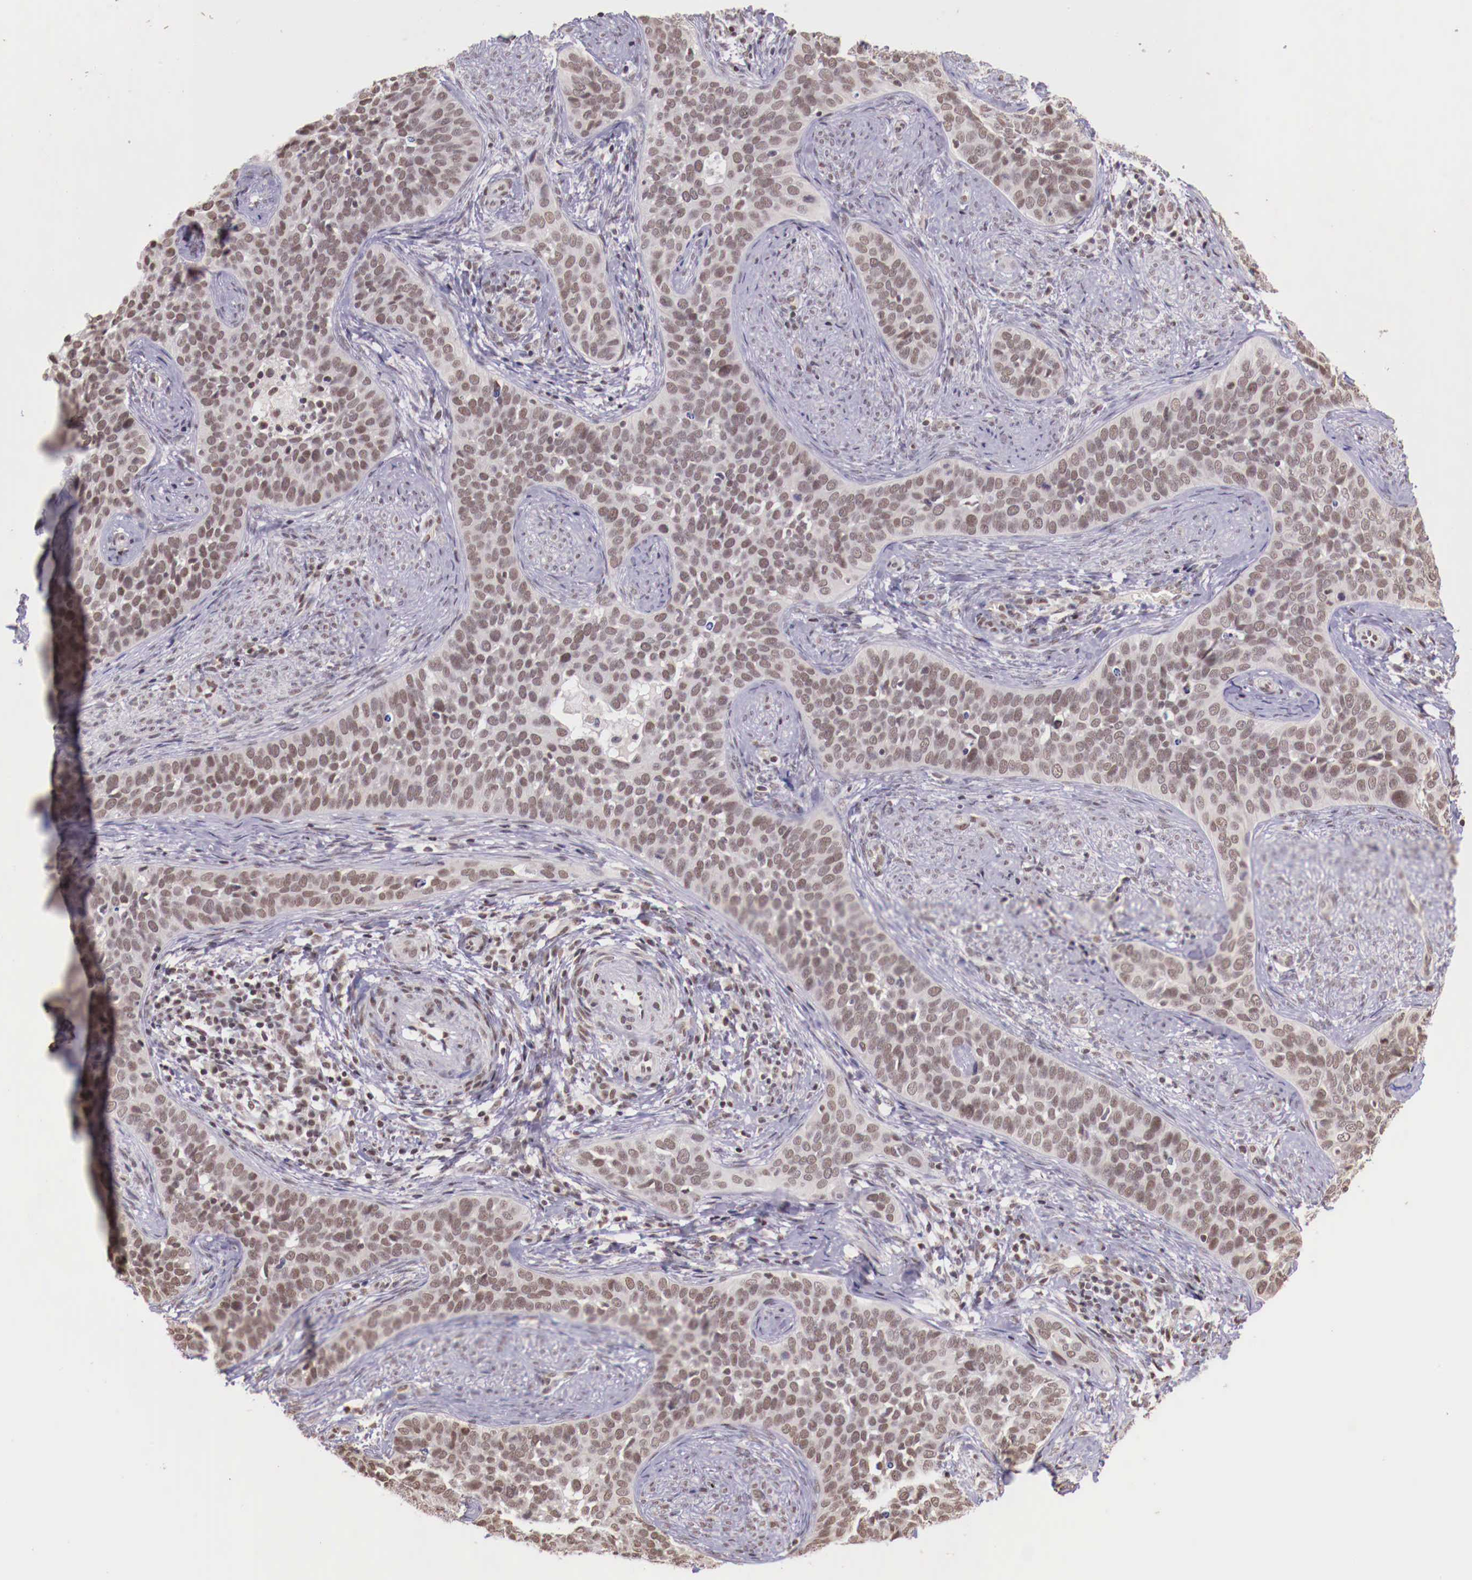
{"staining": {"intensity": "weak", "quantity": ">75%", "location": "nuclear"}, "tissue": "cervical cancer", "cell_type": "Tumor cells", "image_type": "cancer", "snomed": [{"axis": "morphology", "description": "Squamous cell carcinoma, NOS"}, {"axis": "topography", "description": "Cervix"}], "caption": "Squamous cell carcinoma (cervical) stained with a brown dye displays weak nuclear positive expression in approximately >75% of tumor cells.", "gene": "SP1", "patient": {"sex": "female", "age": 31}}